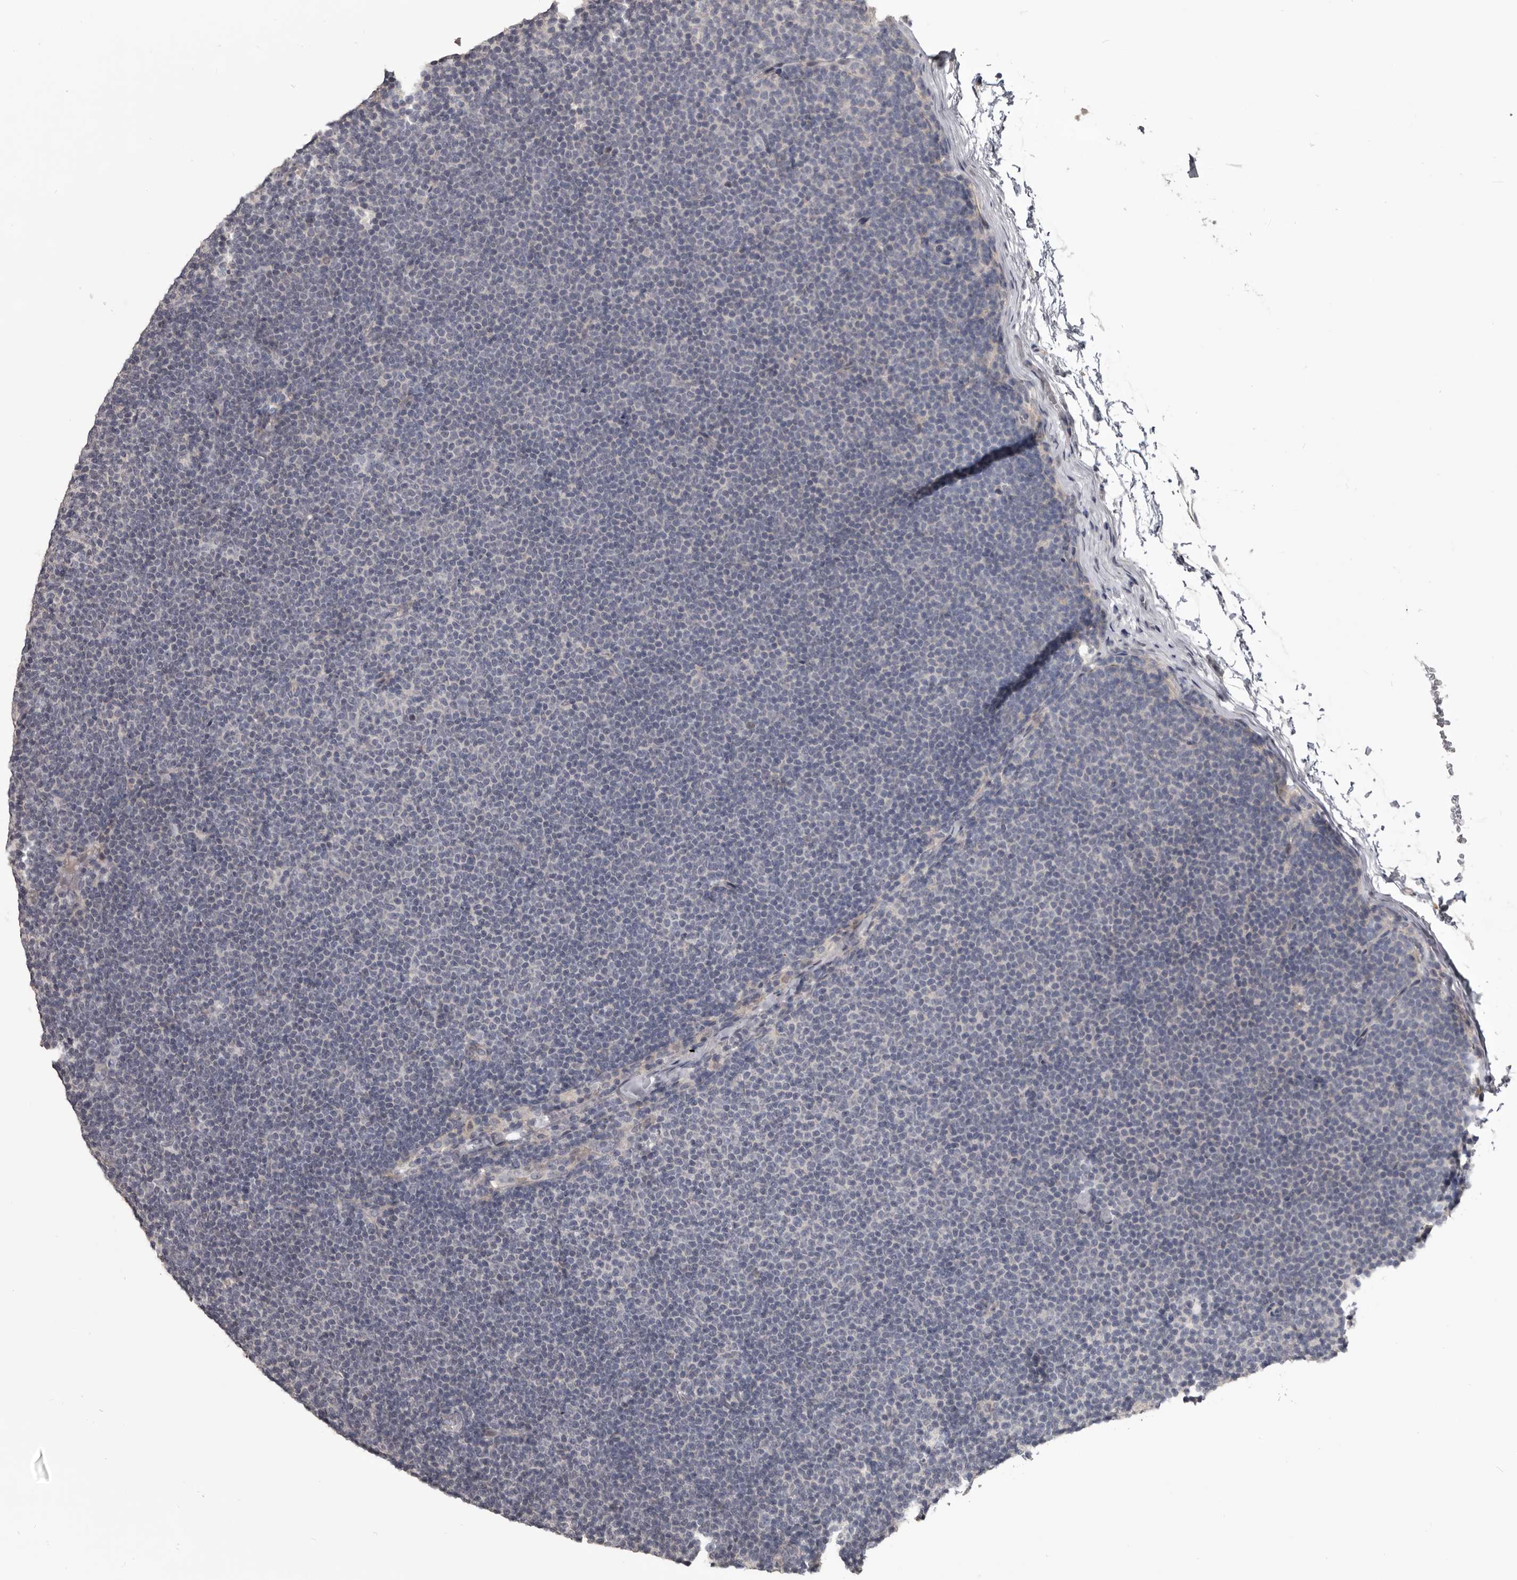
{"staining": {"intensity": "negative", "quantity": "none", "location": "none"}, "tissue": "lymphoma", "cell_type": "Tumor cells", "image_type": "cancer", "snomed": [{"axis": "morphology", "description": "Malignant lymphoma, non-Hodgkin's type, Low grade"}, {"axis": "topography", "description": "Lymph node"}], "caption": "The image shows no staining of tumor cells in malignant lymphoma, non-Hodgkin's type (low-grade).", "gene": "LPAR6", "patient": {"sex": "female", "age": 53}}